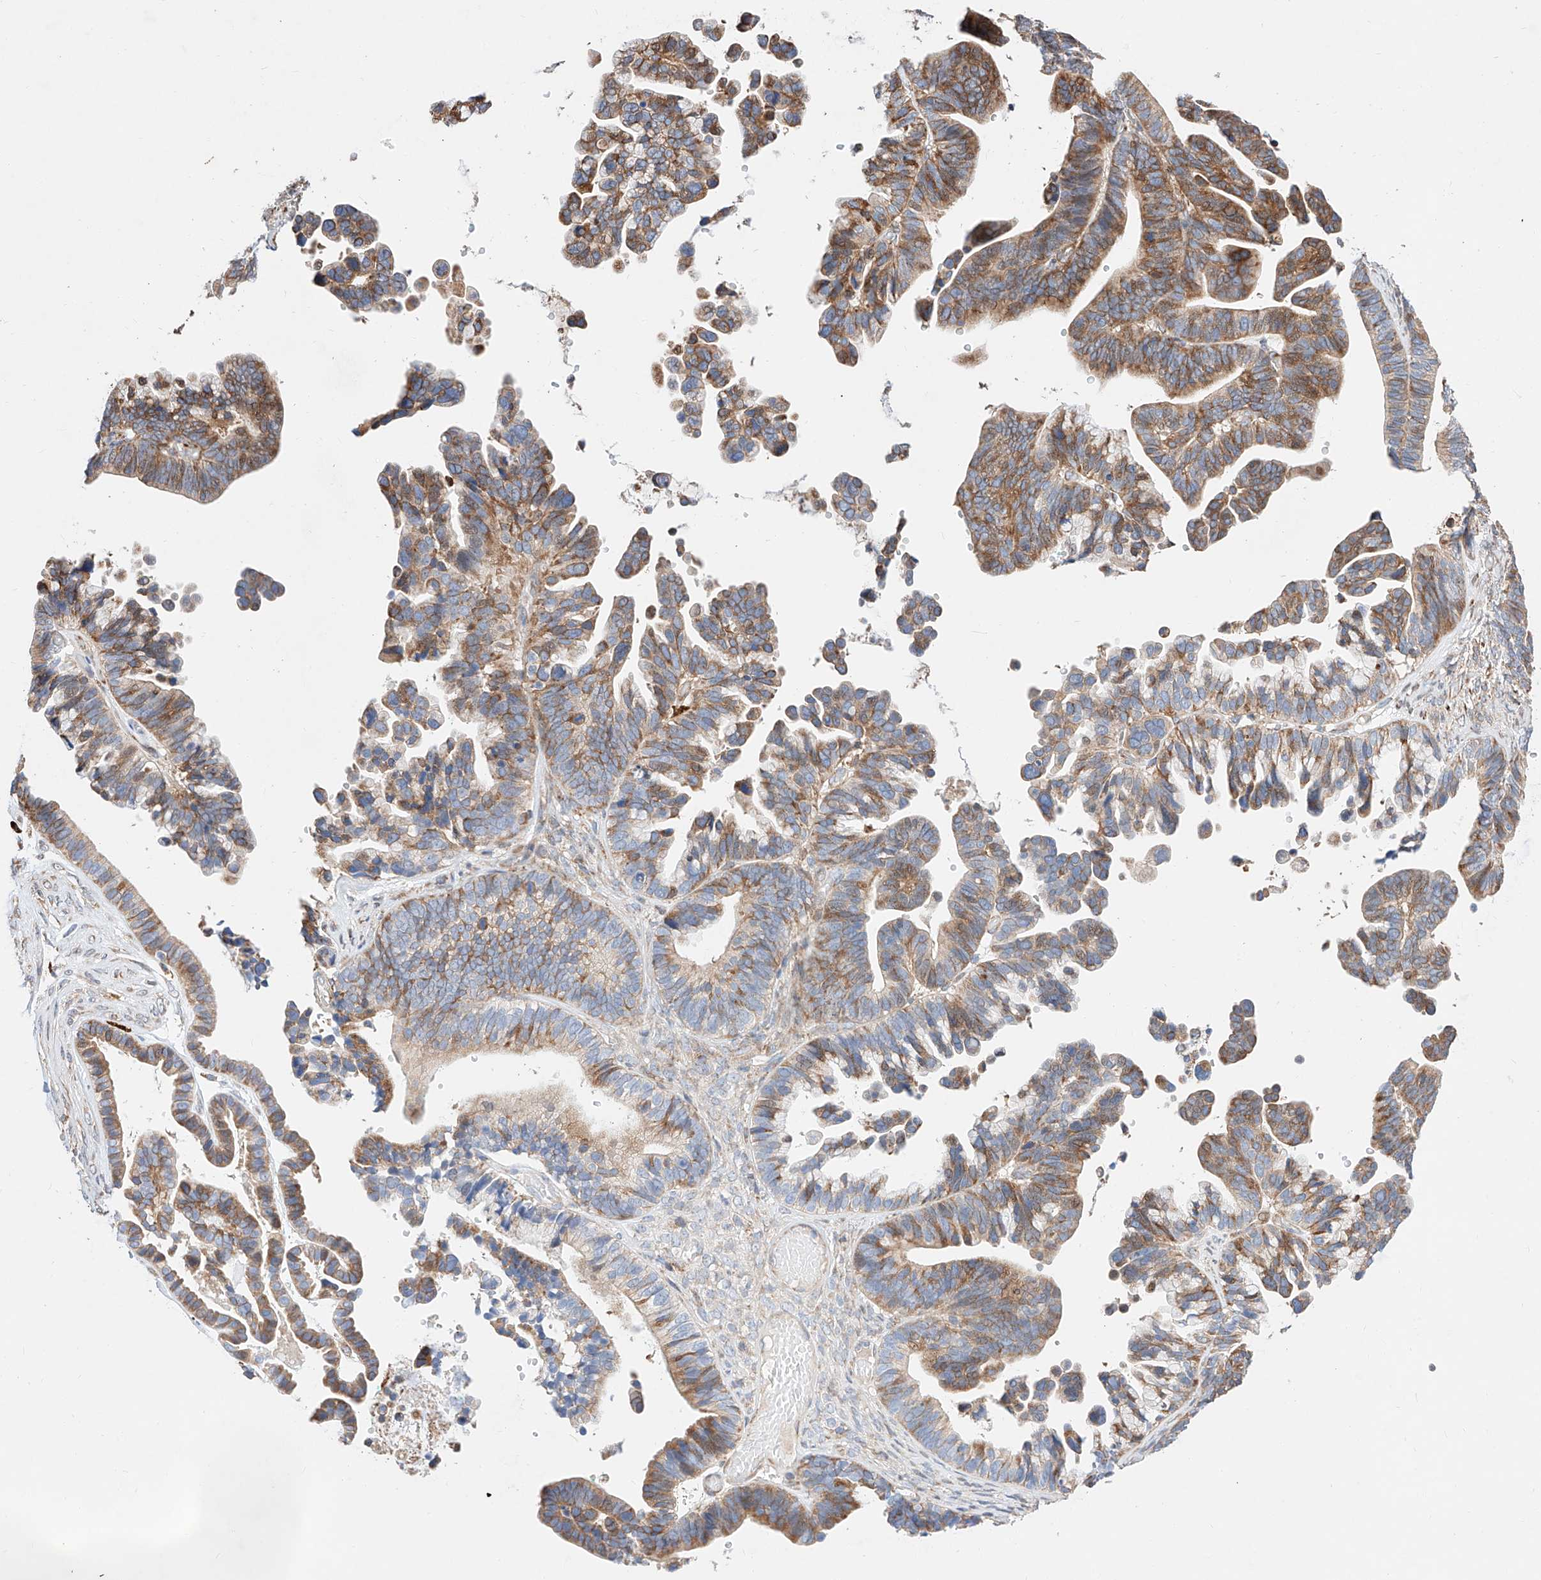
{"staining": {"intensity": "moderate", "quantity": ">75%", "location": "cytoplasmic/membranous"}, "tissue": "ovarian cancer", "cell_type": "Tumor cells", "image_type": "cancer", "snomed": [{"axis": "morphology", "description": "Cystadenocarcinoma, serous, NOS"}, {"axis": "topography", "description": "Ovary"}], "caption": "Immunohistochemical staining of human ovarian cancer (serous cystadenocarcinoma) demonstrates medium levels of moderate cytoplasmic/membranous expression in about >75% of tumor cells. Using DAB (brown) and hematoxylin (blue) stains, captured at high magnification using brightfield microscopy.", "gene": "ATP9B", "patient": {"sex": "female", "age": 56}}